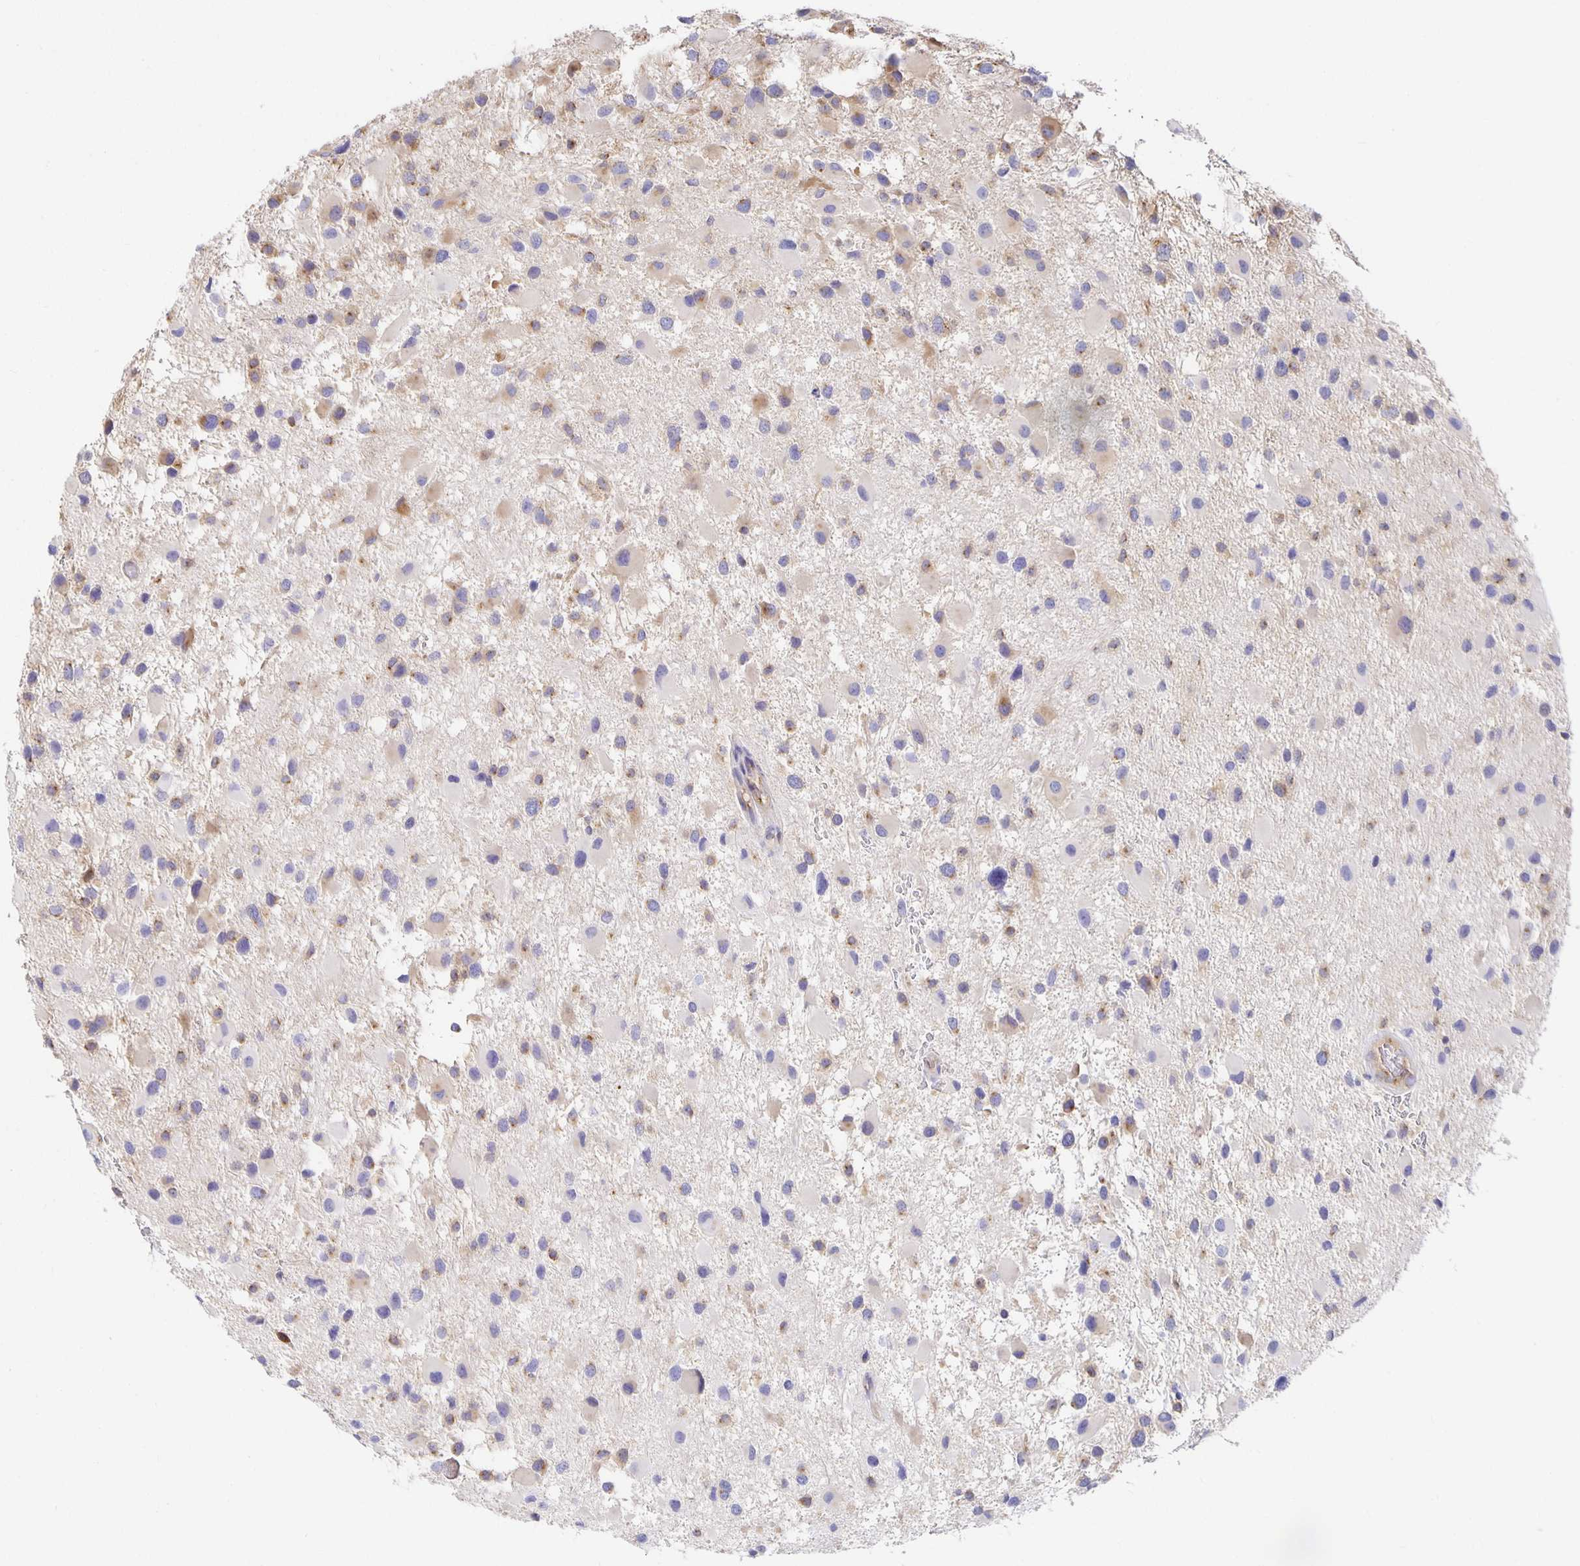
{"staining": {"intensity": "moderate", "quantity": "<25%", "location": "cytoplasmic/membranous"}, "tissue": "glioma", "cell_type": "Tumor cells", "image_type": "cancer", "snomed": [{"axis": "morphology", "description": "Glioma, malignant, High grade"}, {"axis": "topography", "description": "Brain"}], "caption": "Protein expression analysis of malignant glioma (high-grade) exhibits moderate cytoplasmic/membranous positivity in about <25% of tumor cells.", "gene": "USO1", "patient": {"sex": "female", "age": 40}}